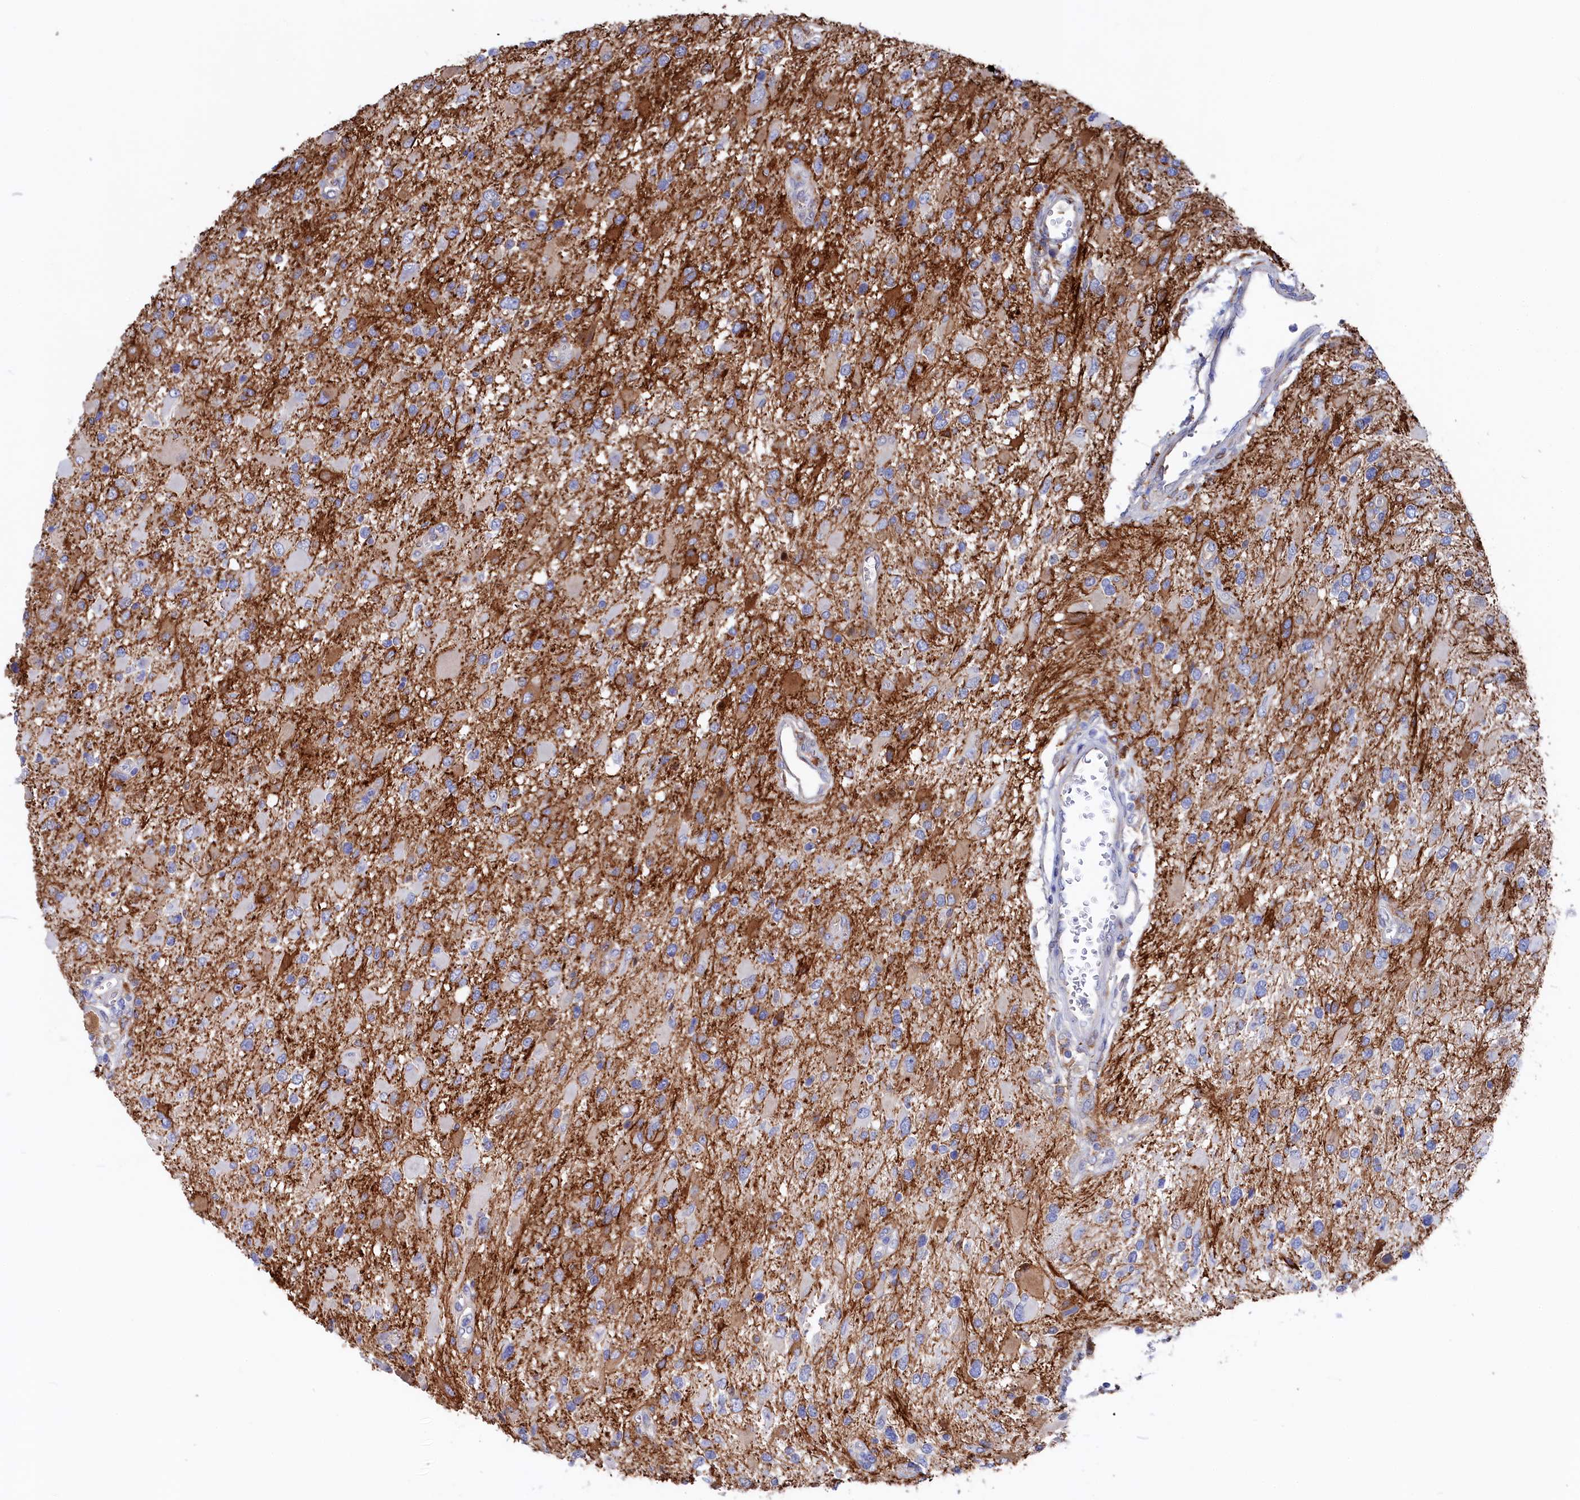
{"staining": {"intensity": "moderate", "quantity": "<25%", "location": "cytoplasmic/membranous"}, "tissue": "glioma", "cell_type": "Tumor cells", "image_type": "cancer", "snomed": [{"axis": "morphology", "description": "Glioma, malignant, High grade"}, {"axis": "topography", "description": "Brain"}], "caption": "Malignant glioma (high-grade) stained with DAB immunohistochemistry reveals low levels of moderate cytoplasmic/membranous positivity in approximately <25% of tumor cells. (Brightfield microscopy of DAB IHC at high magnification).", "gene": "C12orf73", "patient": {"sex": "male", "age": 53}}